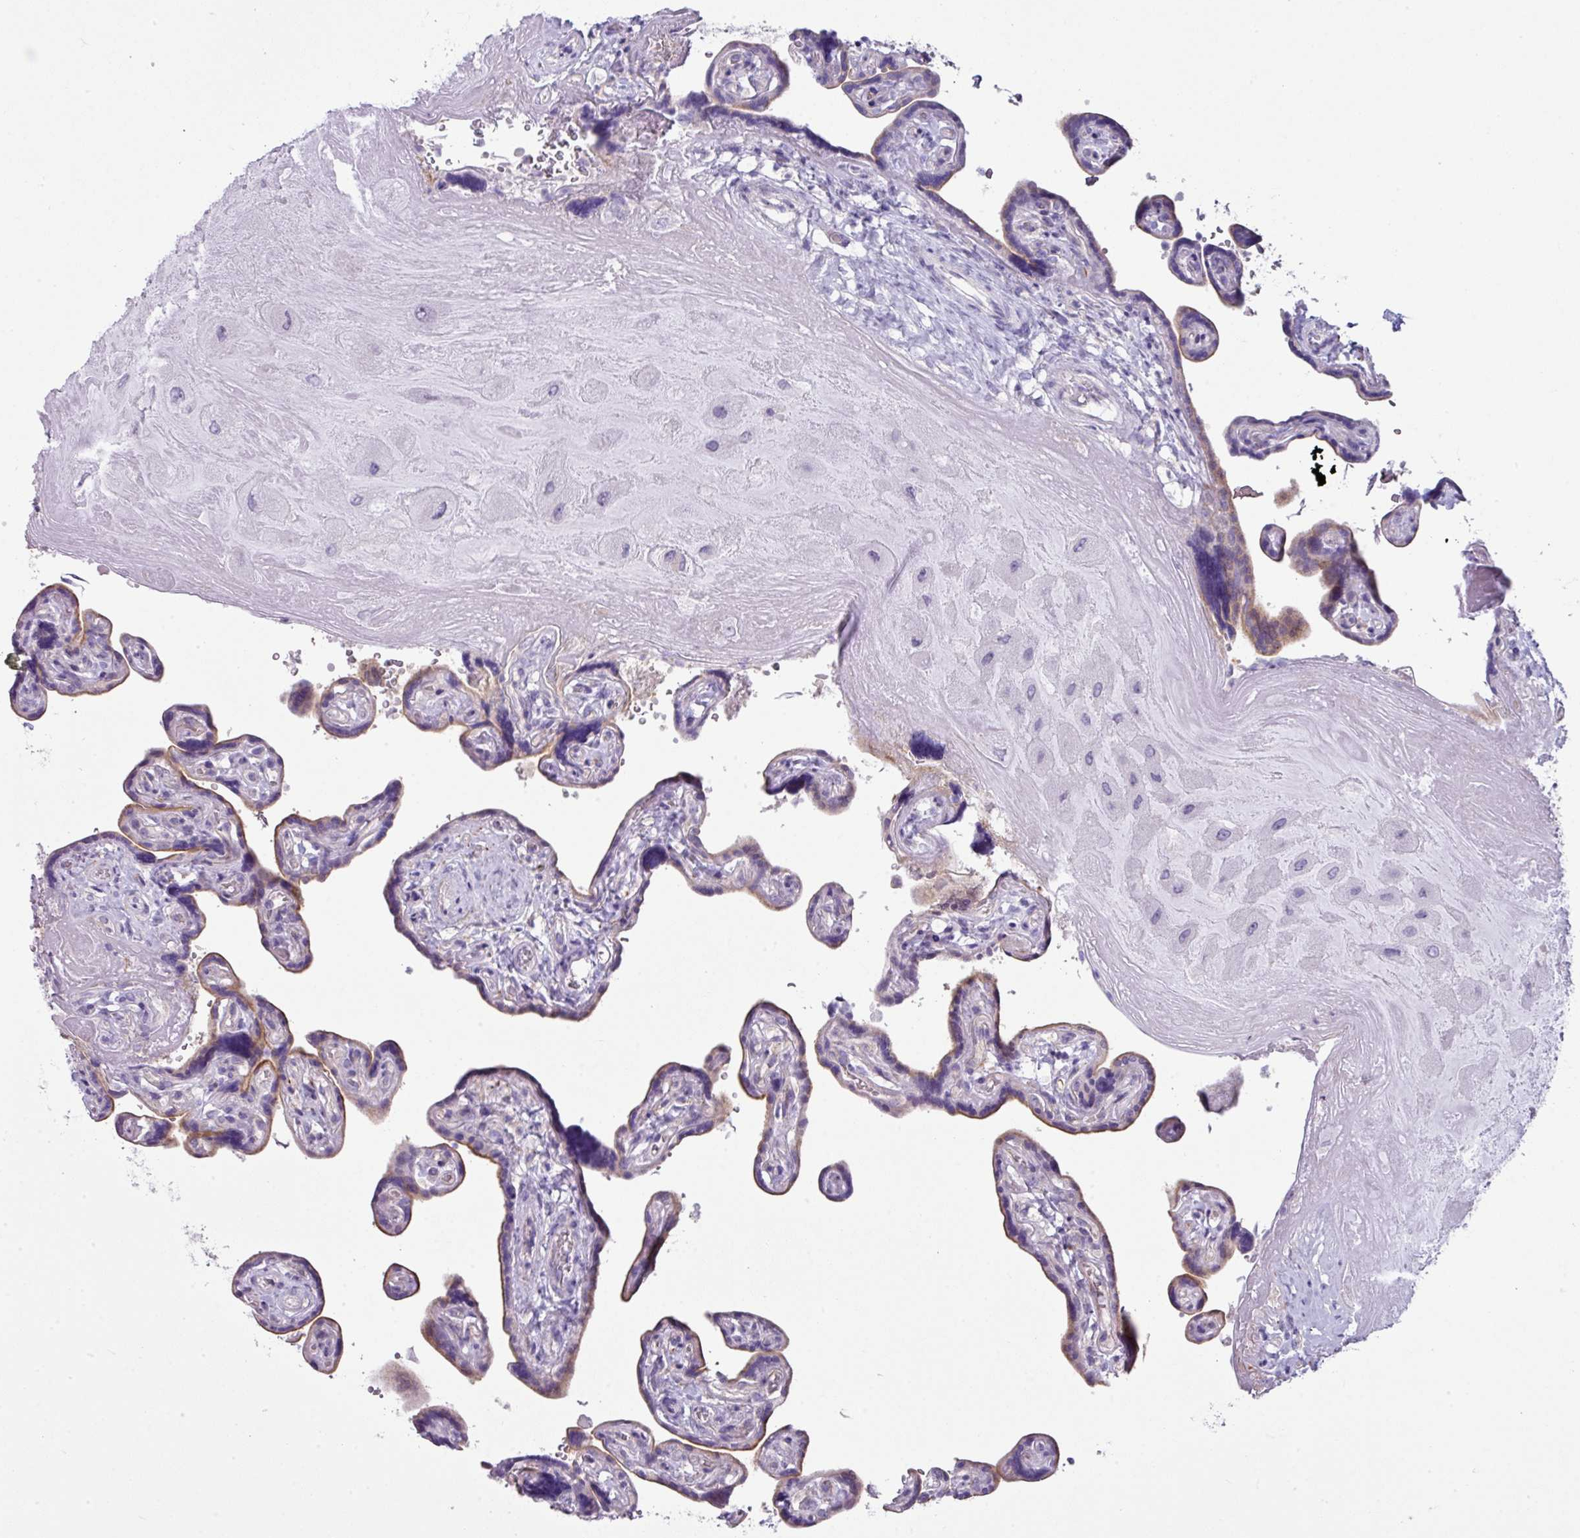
{"staining": {"intensity": "negative", "quantity": "none", "location": "none"}, "tissue": "placenta", "cell_type": "Decidual cells", "image_type": "normal", "snomed": [{"axis": "morphology", "description": "Normal tissue, NOS"}, {"axis": "topography", "description": "Placenta"}], "caption": "Immunohistochemistry (IHC) image of benign placenta stained for a protein (brown), which exhibits no expression in decidual cells.", "gene": "ABCC5", "patient": {"sex": "female", "age": 32}}